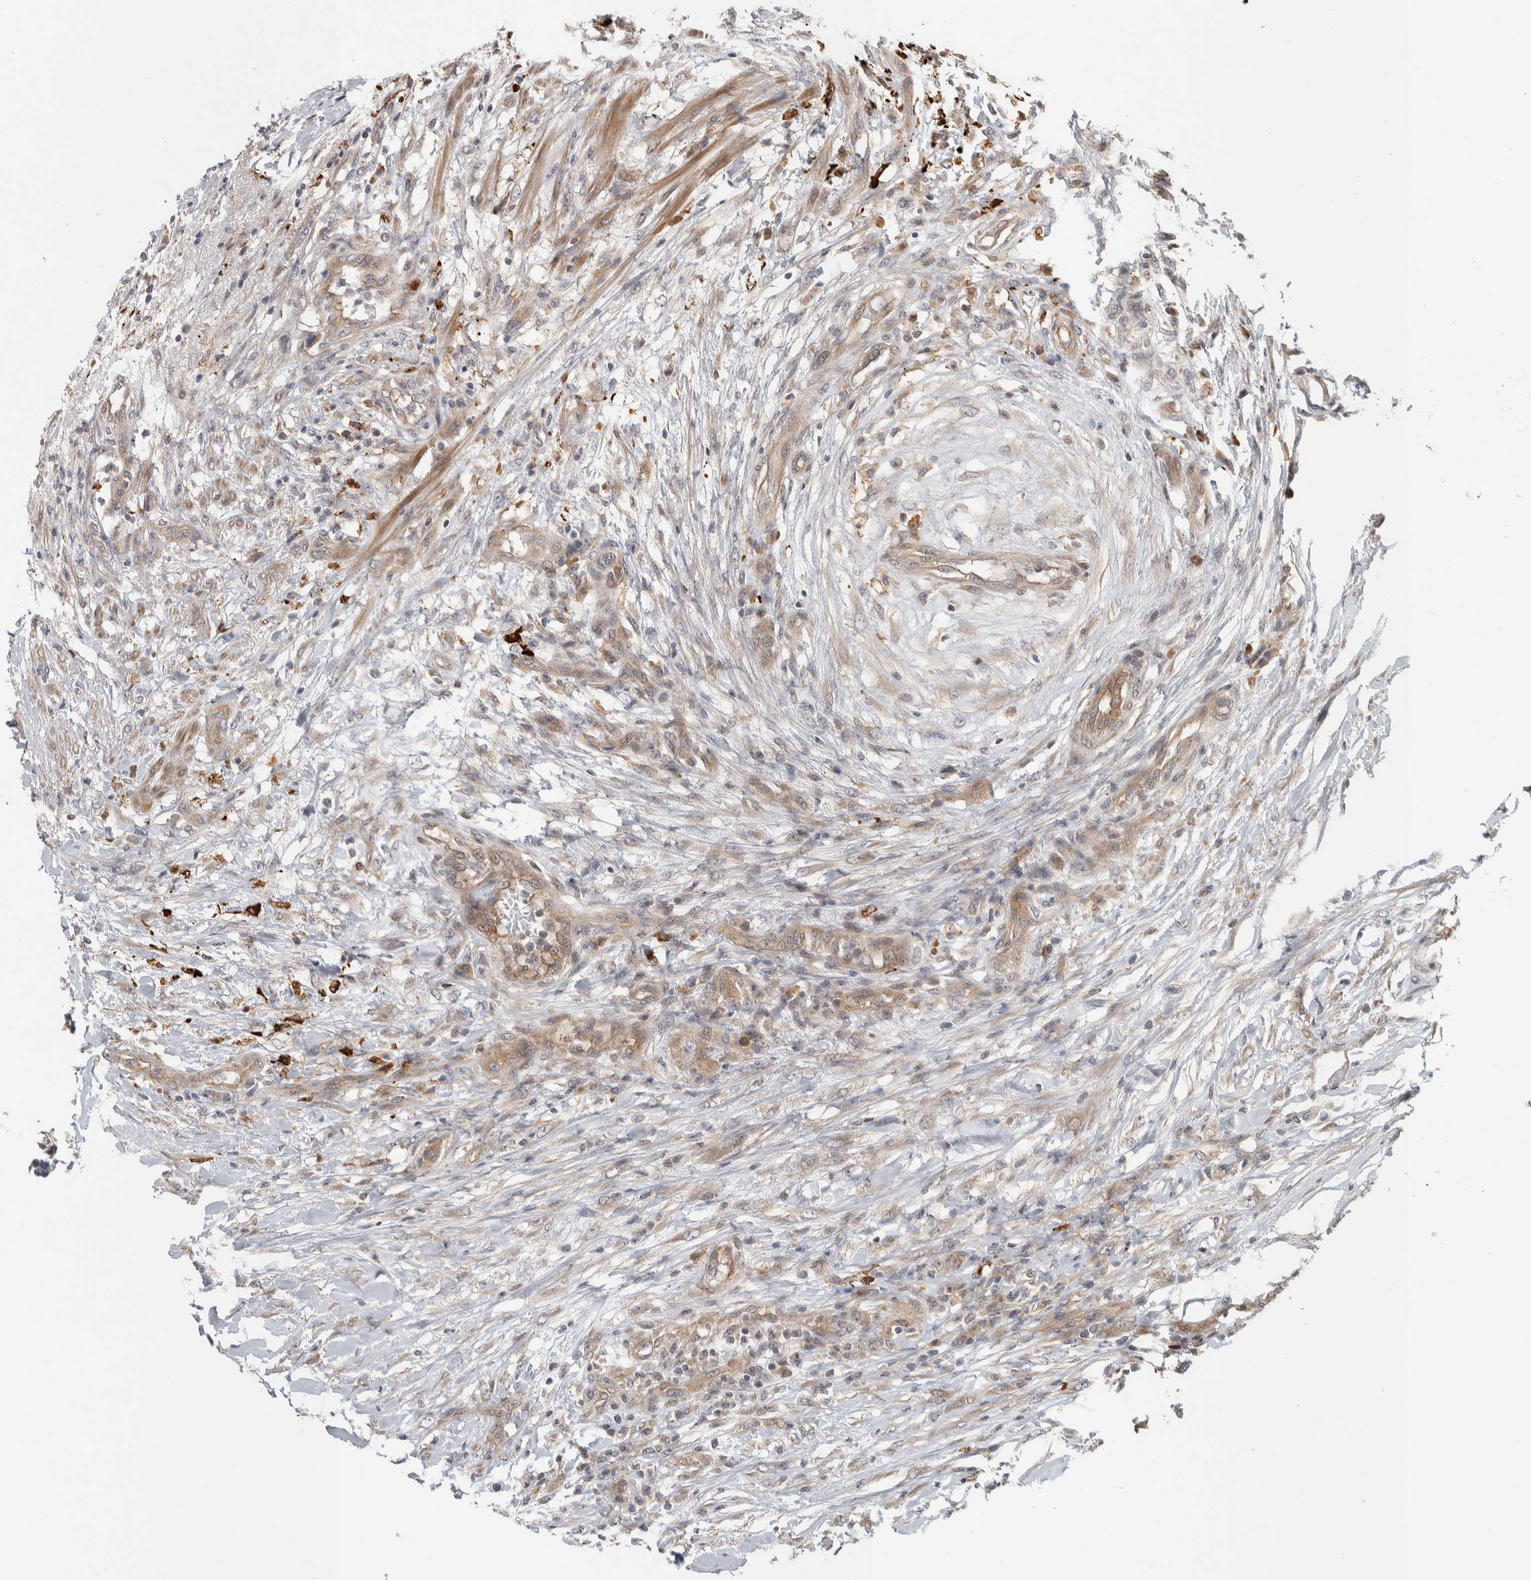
{"staining": {"intensity": "weak", "quantity": "25%-75%", "location": "cytoplasmic/membranous"}, "tissue": "testis cancer", "cell_type": "Tumor cells", "image_type": "cancer", "snomed": [{"axis": "morphology", "description": "Seminoma, NOS"}, {"axis": "topography", "description": "Testis"}], "caption": "An IHC photomicrograph of neoplastic tissue is shown. Protein staining in brown shows weak cytoplasmic/membranous positivity in testis cancer (seminoma) within tumor cells.", "gene": "TBC1D31", "patient": {"sex": "male", "age": 59}}